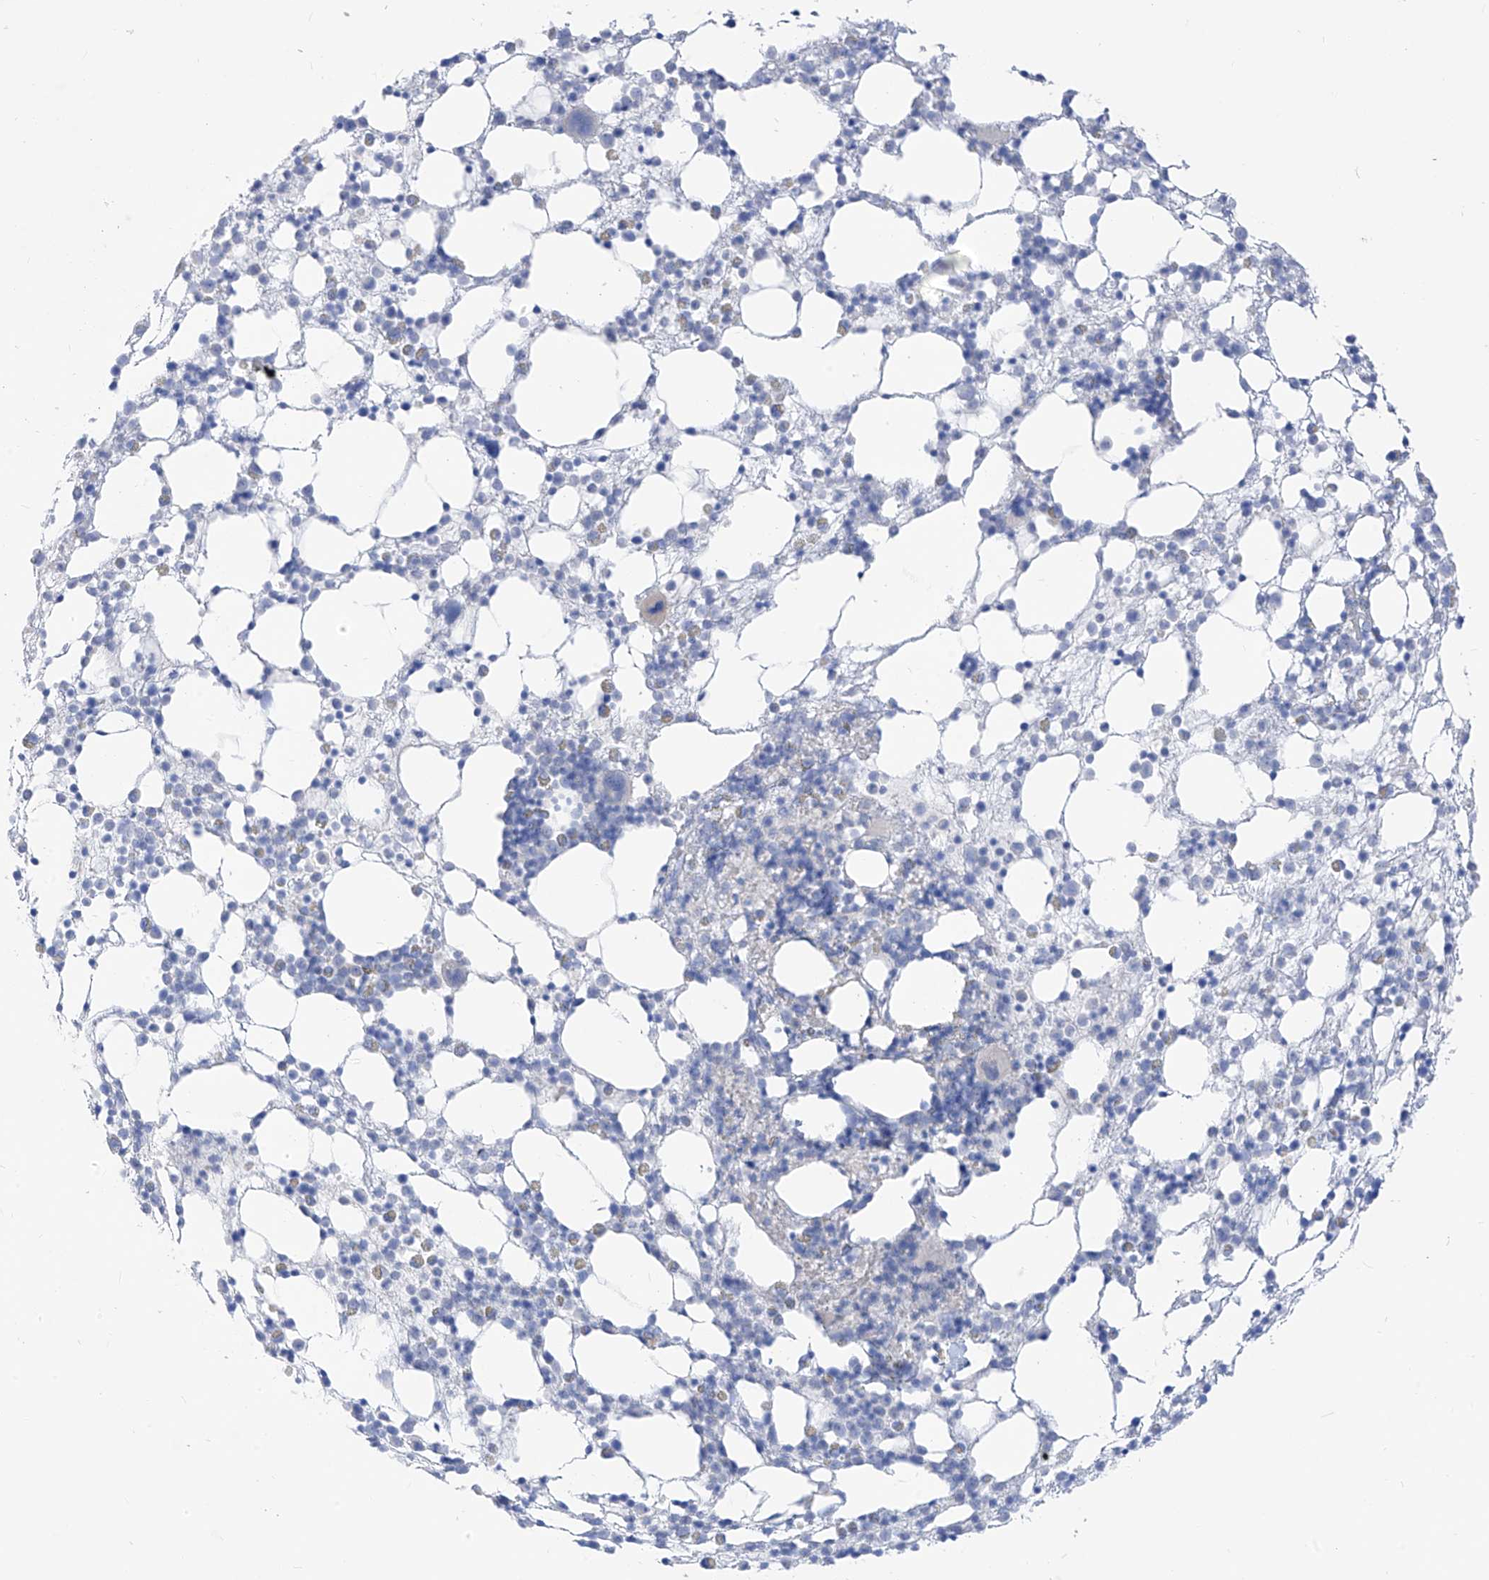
{"staining": {"intensity": "negative", "quantity": "none", "location": "none"}, "tissue": "bone marrow", "cell_type": "Hematopoietic cells", "image_type": "normal", "snomed": [{"axis": "morphology", "description": "Normal tissue, NOS"}, {"axis": "topography", "description": "Bone marrow"}], "caption": "The immunohistochemistry histopathology image has no significant expression in hematopoietic cells of bone marrow.", "gene": "ARHGEF40", "patient": {"sex": "female", "age": 57}}